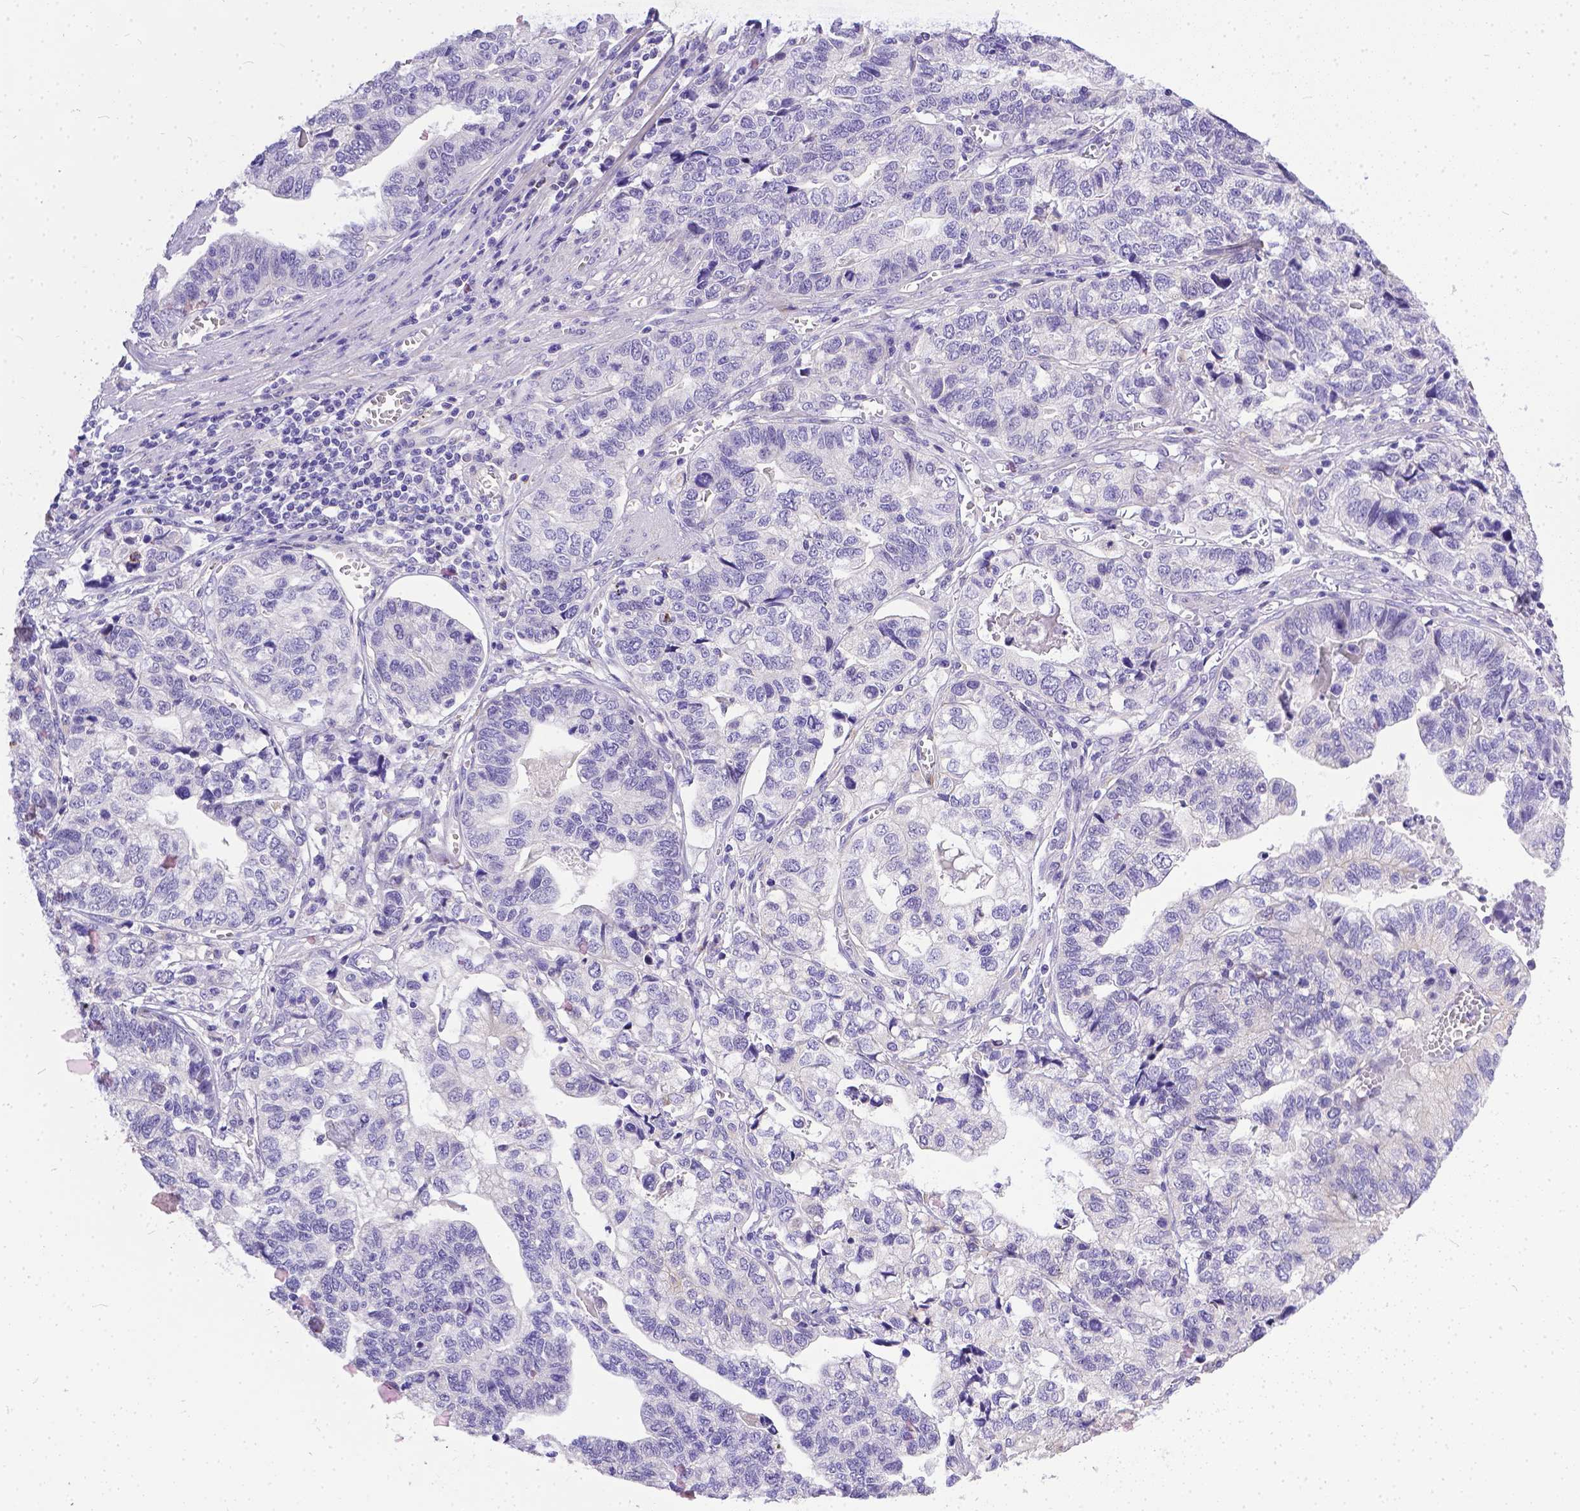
{"staining": {"intensity": "negative", "quantity": "none", "location": "none"}, "tissue": "stomach cancer", "cell_type": "Tumor cells", "image_type": "cancer", "snomed": [{"axis": "morphology", "description": "Adenocarcinoma, NOS"}, {"axis": "topography", "description": "Stomach, upper"}], "caption": "The immunohistochemistry (IHC) image has no significant staining in tumor cells of stomach cancer tissue.", "gene": "DLEC1", "patient": {"sex": "female", "age": 67}}